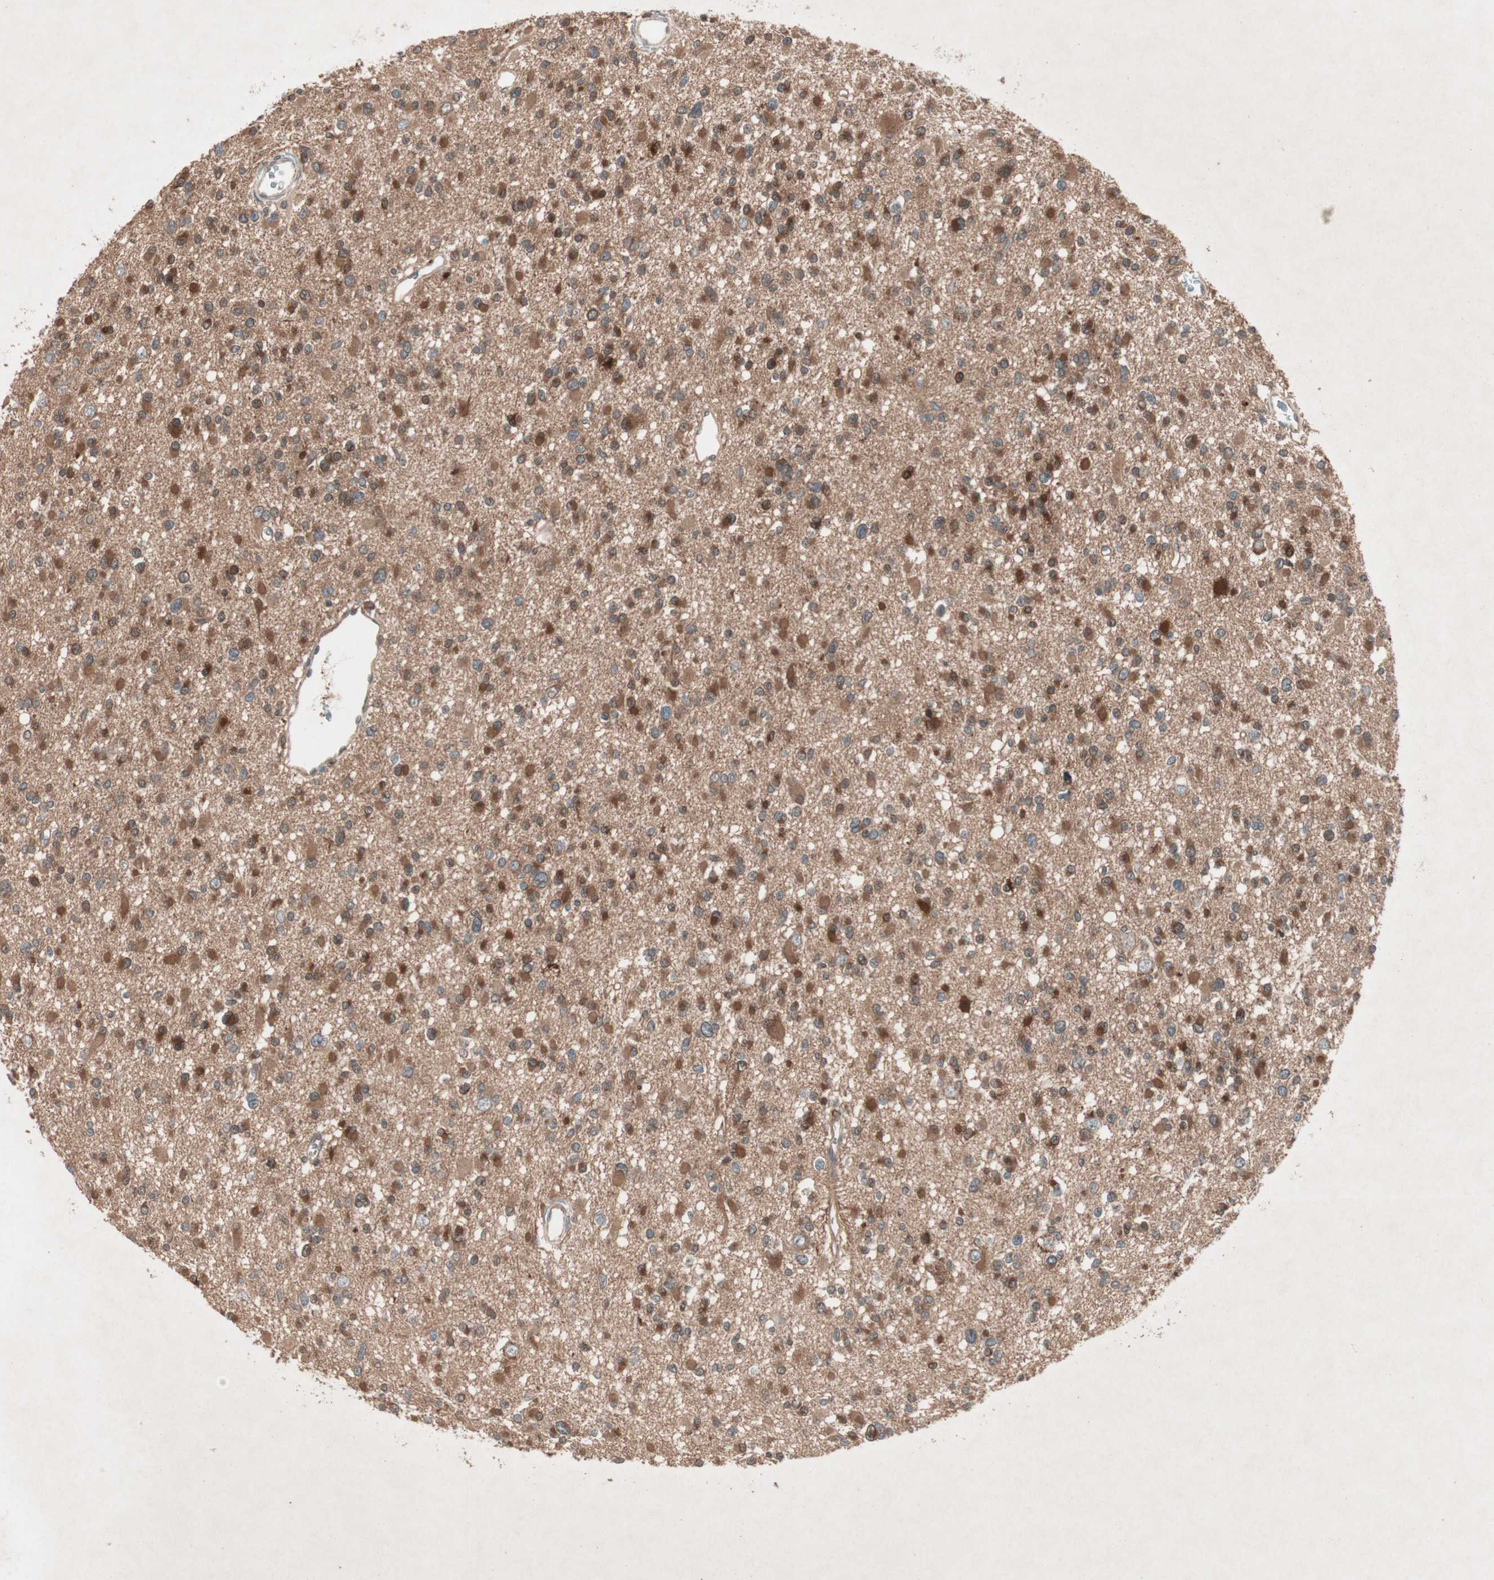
{"staining": {"intensity": "moderate", "quantity": ">75%", "location": "cytoplasmic/membranous"}, "tissue": "glioma", "cell_type": "Tumor cells", "image_type": "cancer", "snomed": [{"axis": "morphology", "description": "Glioma, malignant, Low grade"}, {"axis": "topography", "description": "Brain"}], "caption": "High-magnification brightfield microscopy of malignant glioma (low-grade) stained with DAB (brown) and counterstained with hematoxylin (blue). tumor cells exhibit moderate cytoplasmic/membranous expression is appreciated in approximately>75% of cells. The protein is shown in brown color, while the nuclei are stained blue.", "gene": "SDSL", "patient": {"sex": "female", "age": 22}}